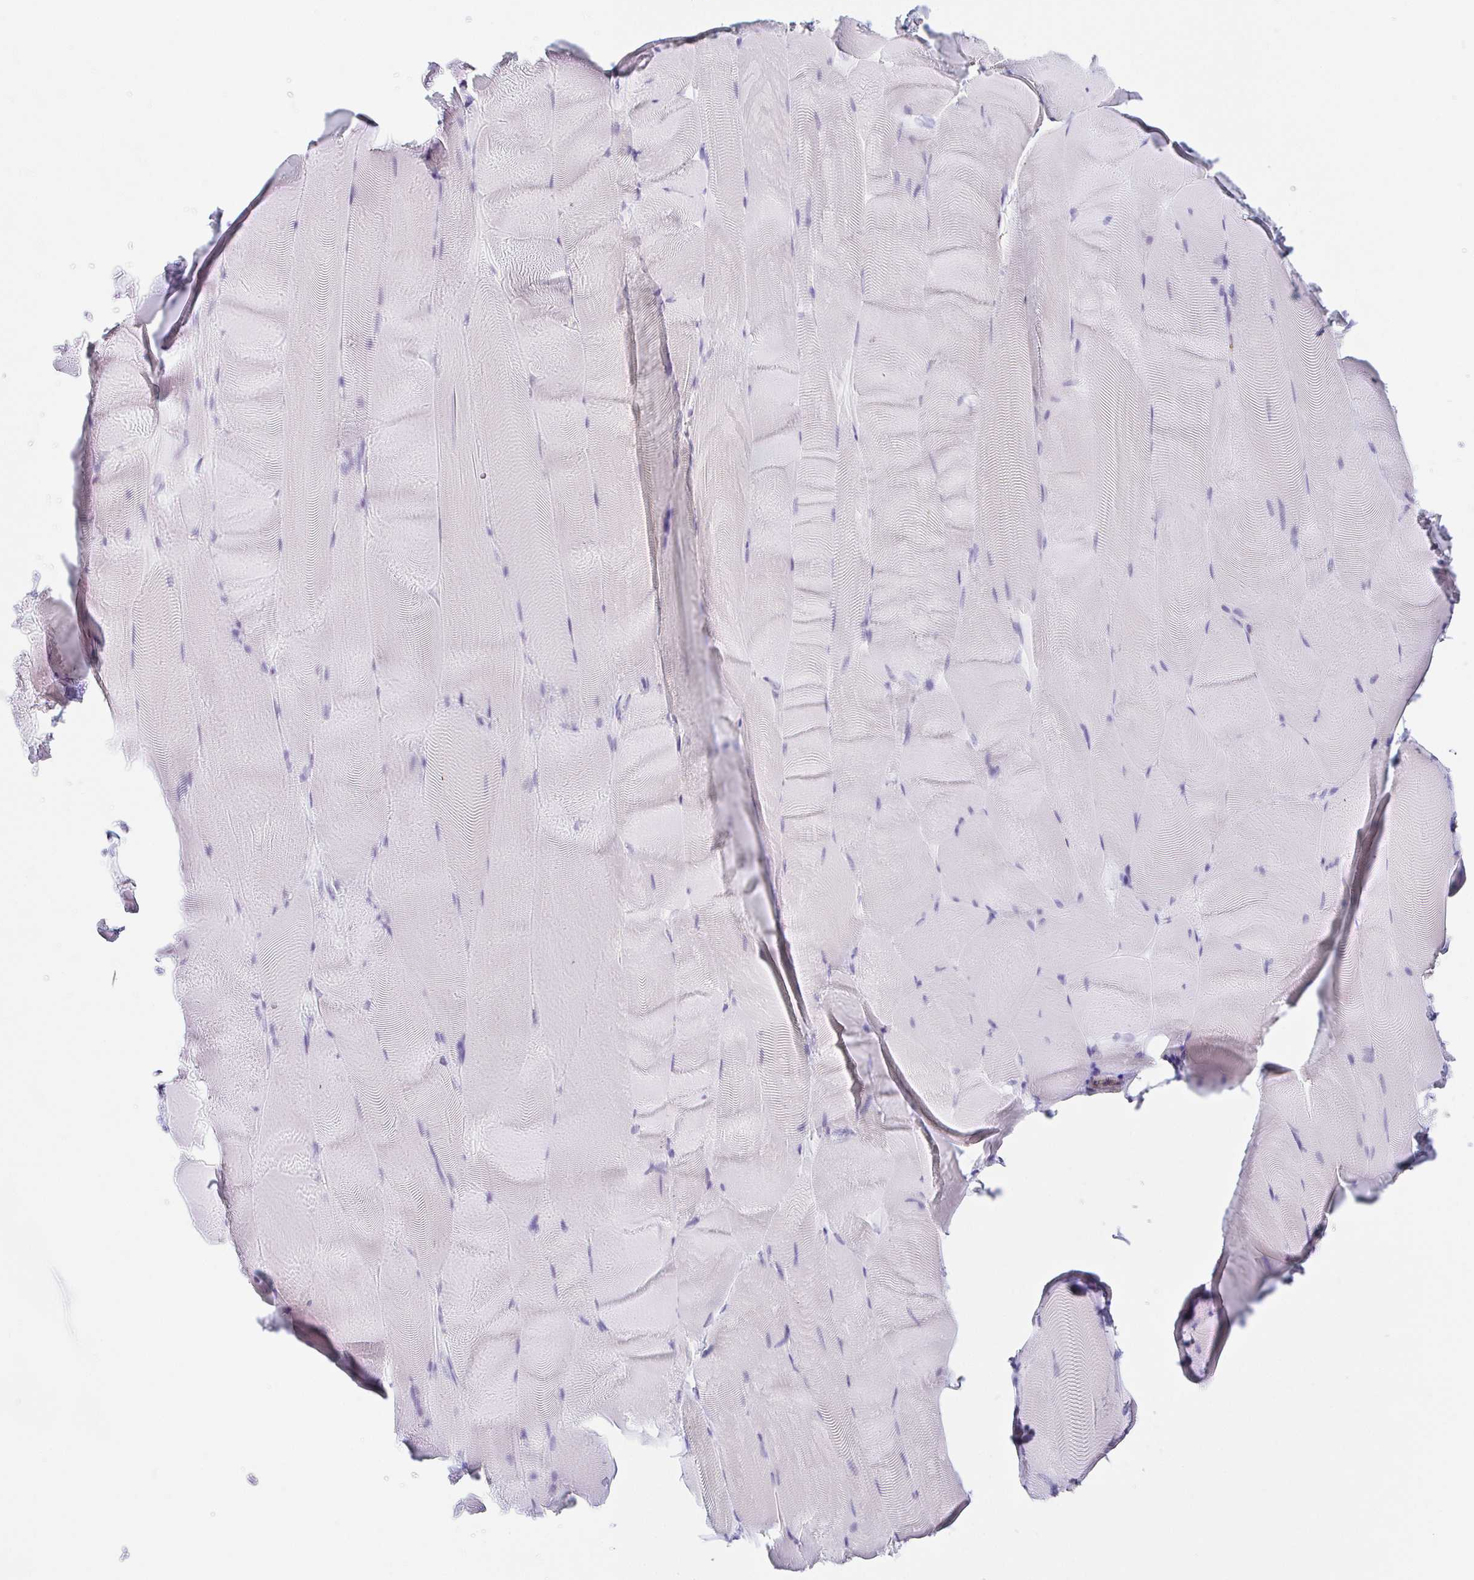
{"staining": {"intensity": "negative", "quantity": "none", "location": "none"}, "tissue": "skeletal muscle", "cell_type": "Myocytes", "image_type": "normal", "snomed": [{"axis": "morphology", "description": "Normal tissue, NOS"}, {"axis": "topography", "description": "Skeletal muscle"}], "caption": "Immunohistochemical staining of benign human skeletal muscle displays no significant positivity in myocytes.", "gene": "PDE6B", "patient": {"sex": "female", "age": 64}}